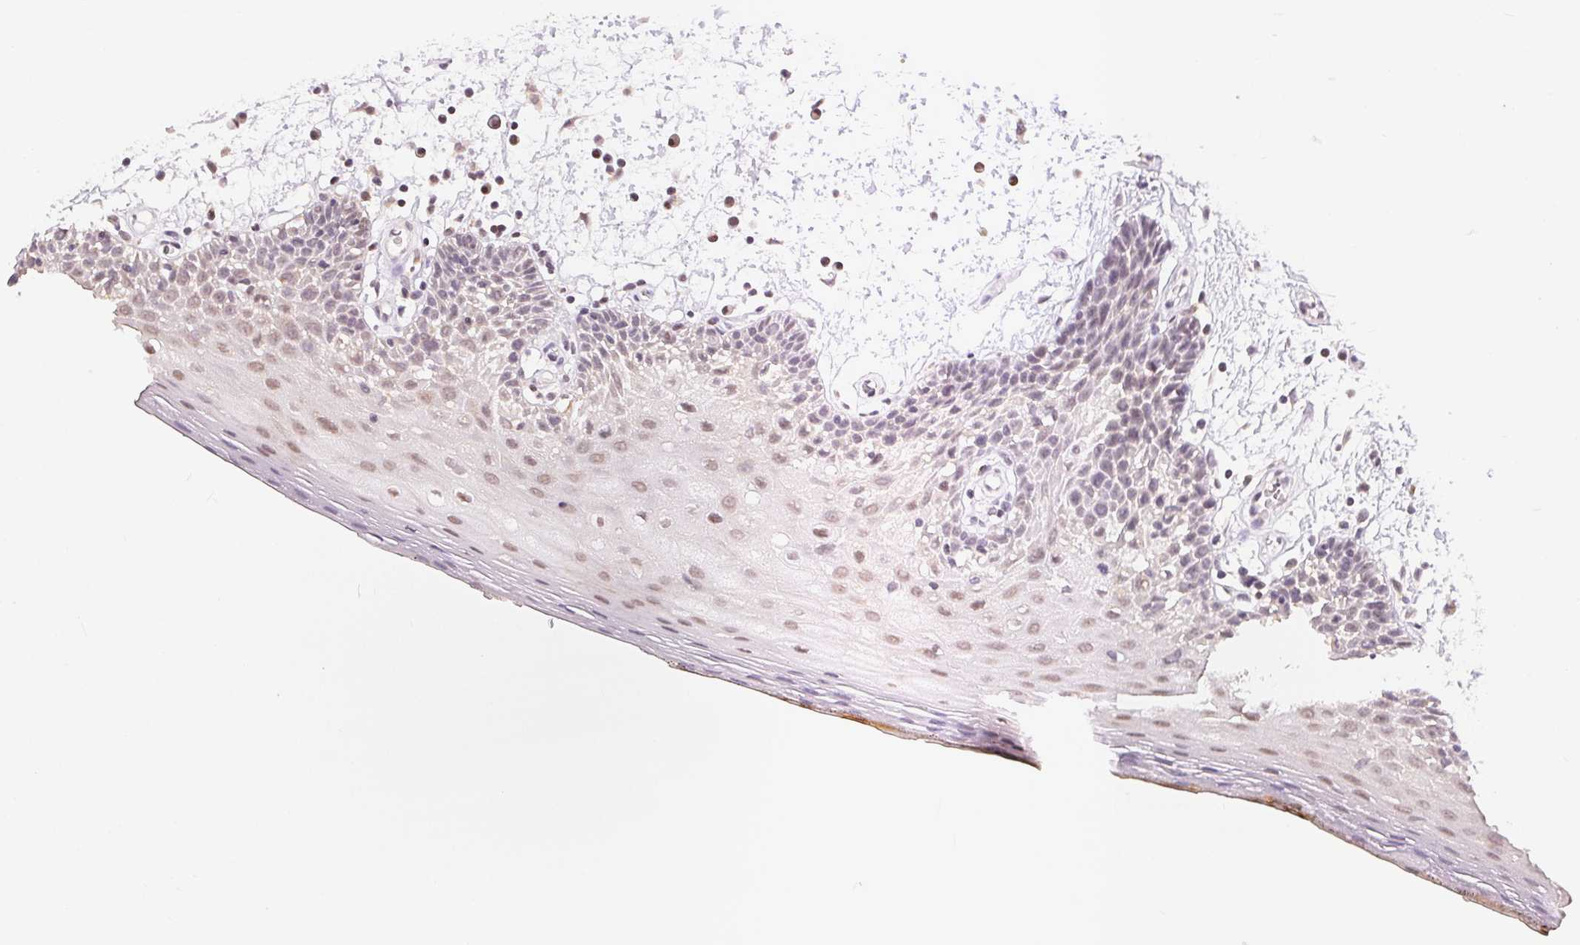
{"staining": {"intensity": "weak", "quantity": "25%-75%", "location": "nuclear"}, "tissue": "oral mucosa", "cell_type": "Squamous epithelial cells", "image_type": "normal", "snomed": [{"axis": "morphology", "description": "Normal tissue, NOS"}, {"axis": "morphology", "description": "Squamous cell carcinoma, NOS"}, {"axis": "topography", "description": "Oral tissue"}, {"axis": "topography", "description": "Head-Neck"}], "caption": "A histopathology image of human oral mucosa stained for a protein demonstrates weak nuclear brown staining in squamous epithelial cells.", "gene": "POU2F2", "patient": {"sex": "male", "age": 52}}